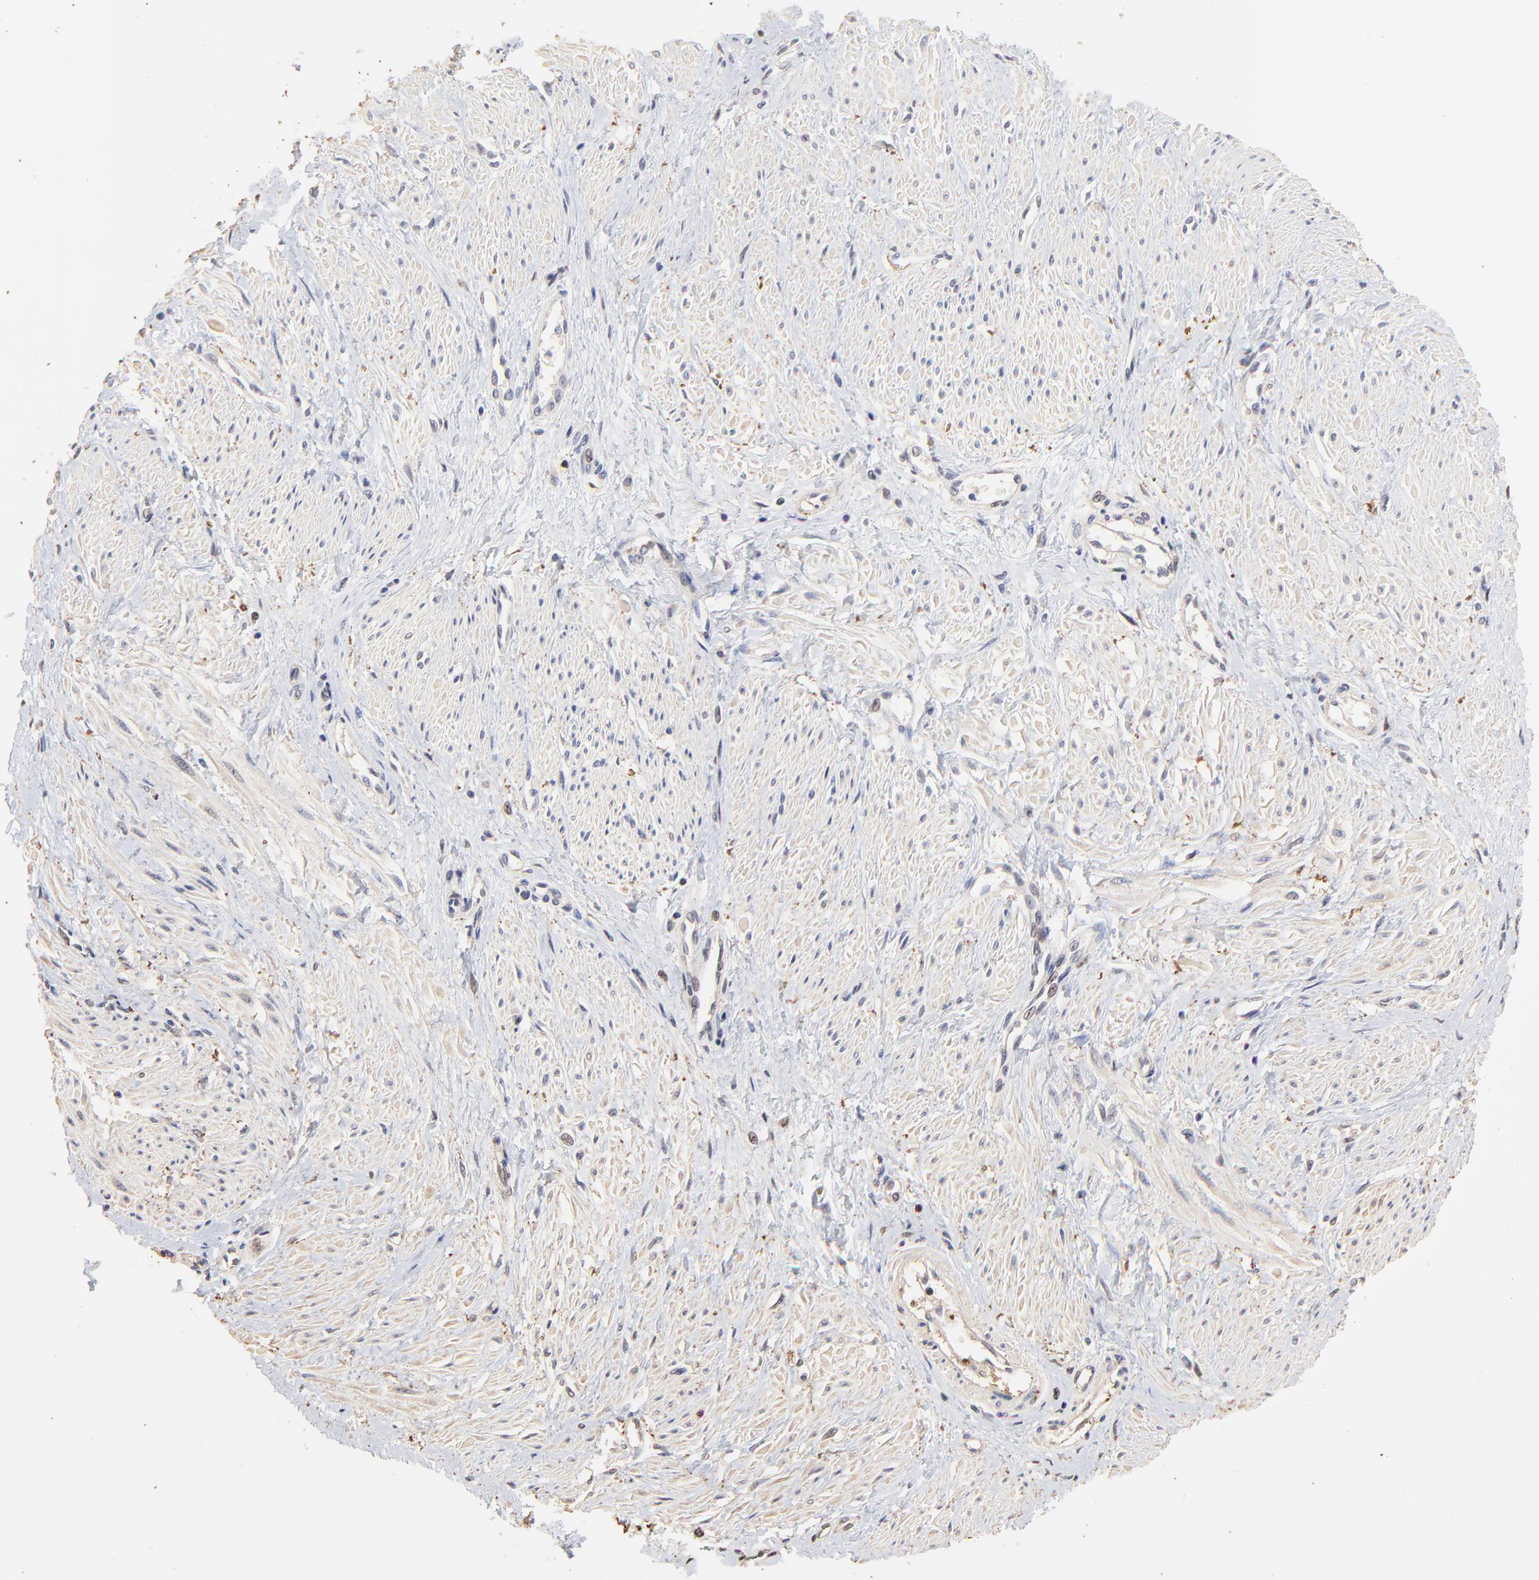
{"staining": {"intensity": "moderate", "quantity": ">75%", "location": "nuclear"}, "tissue": "smooth muscle", "cell_type": "Smooth muscle cells", "image_type": "normal", "snomed": [{"axis": "morphology", "description": "Normal tissue, NOS"}, {"axis": "topography", "description": "Smooth muscle"}, {"axis": "topography", "description": "Uterus"}], "caption": "Smooth muscle cells demonstrate medium levels of moderate nuclear positivity in approximately >75% of cells in unremarkable smooth muscle.", "gene": "BIRC5", "patient": {"sex": "female", "age": 39}}